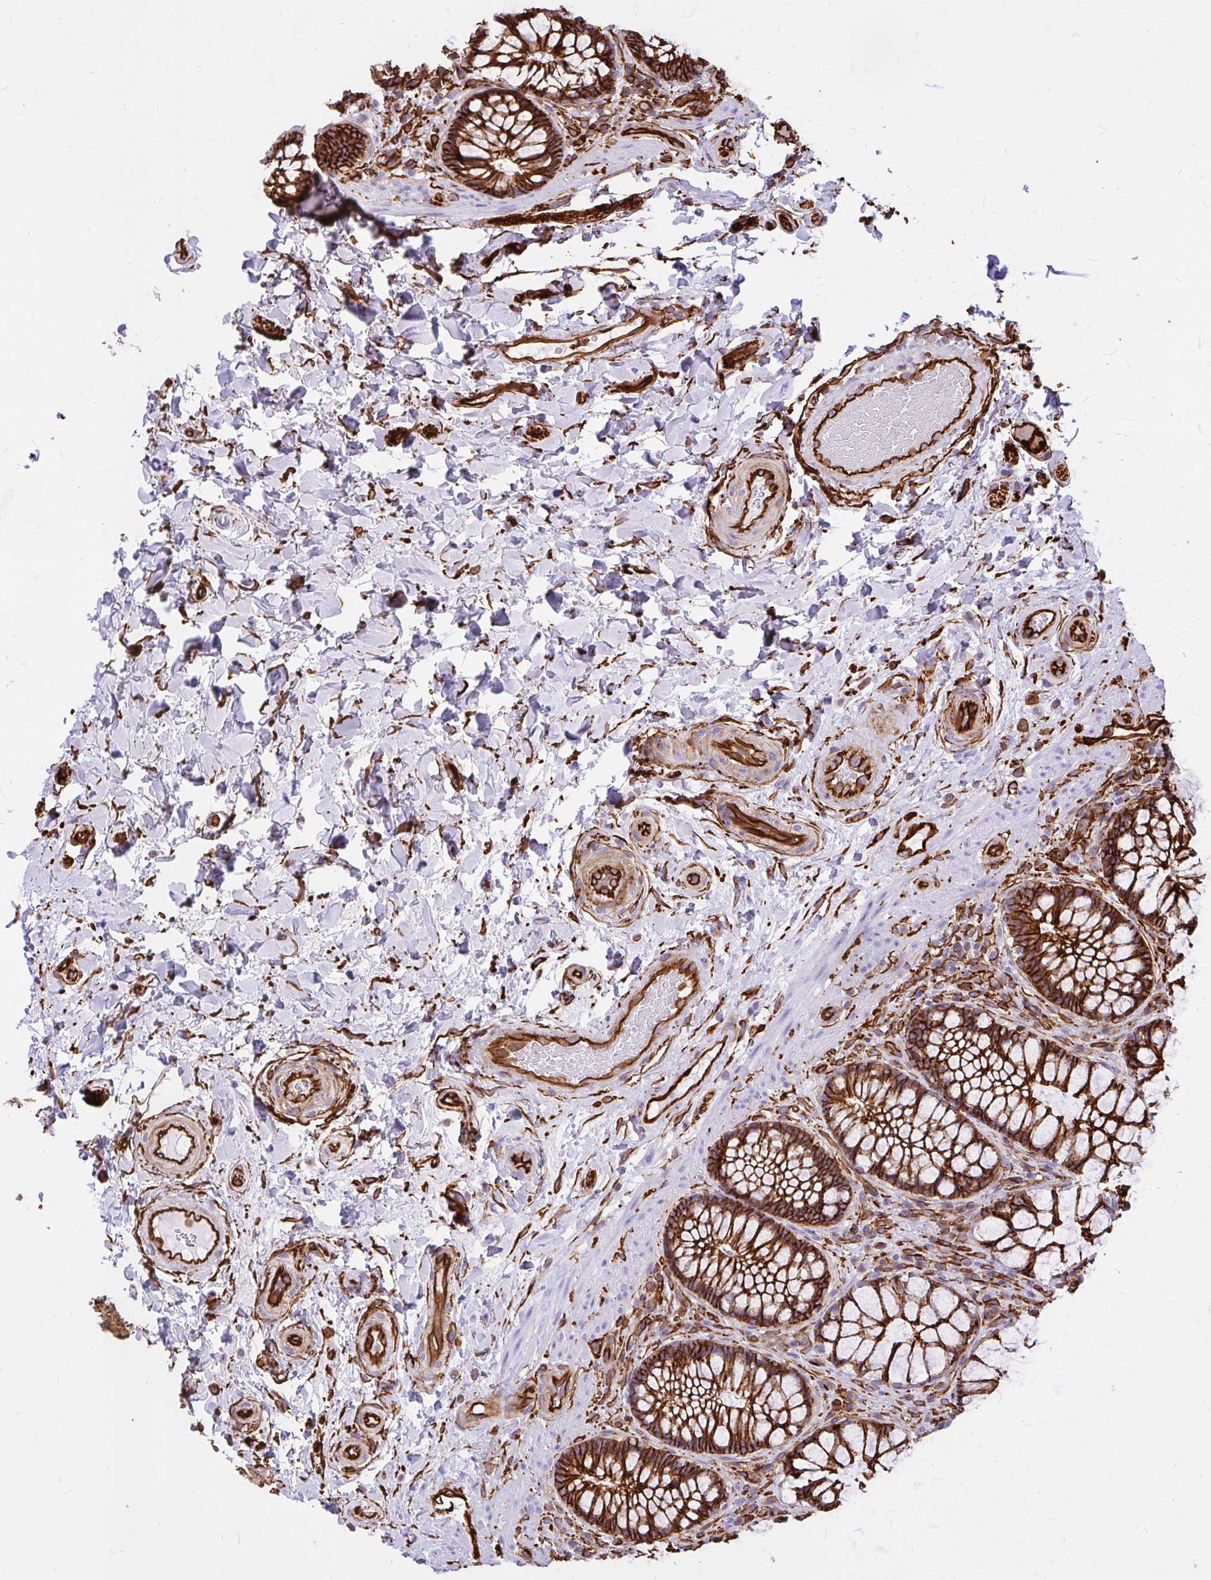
{"staining": {"intensity": "strong", "quantity": ">75%", "location": "cytoplasmic/membranous"}, "tissue": "rectum", "cell_type": "Glandular cells", "image_type": "normal", "snomed": [{"axis": "morphology", "description": "Normal tissue, NOS"}, {"axis": "topography", "description": "Rectum"}], "caption": "Human rectum stained for a protein (brown) shows strong cytoplasmic/membranous positive staining in approximately >75% of glandular cells.", "gene": "MAP1LC3B2", "patient": {"sex": "female", "age": 58}}